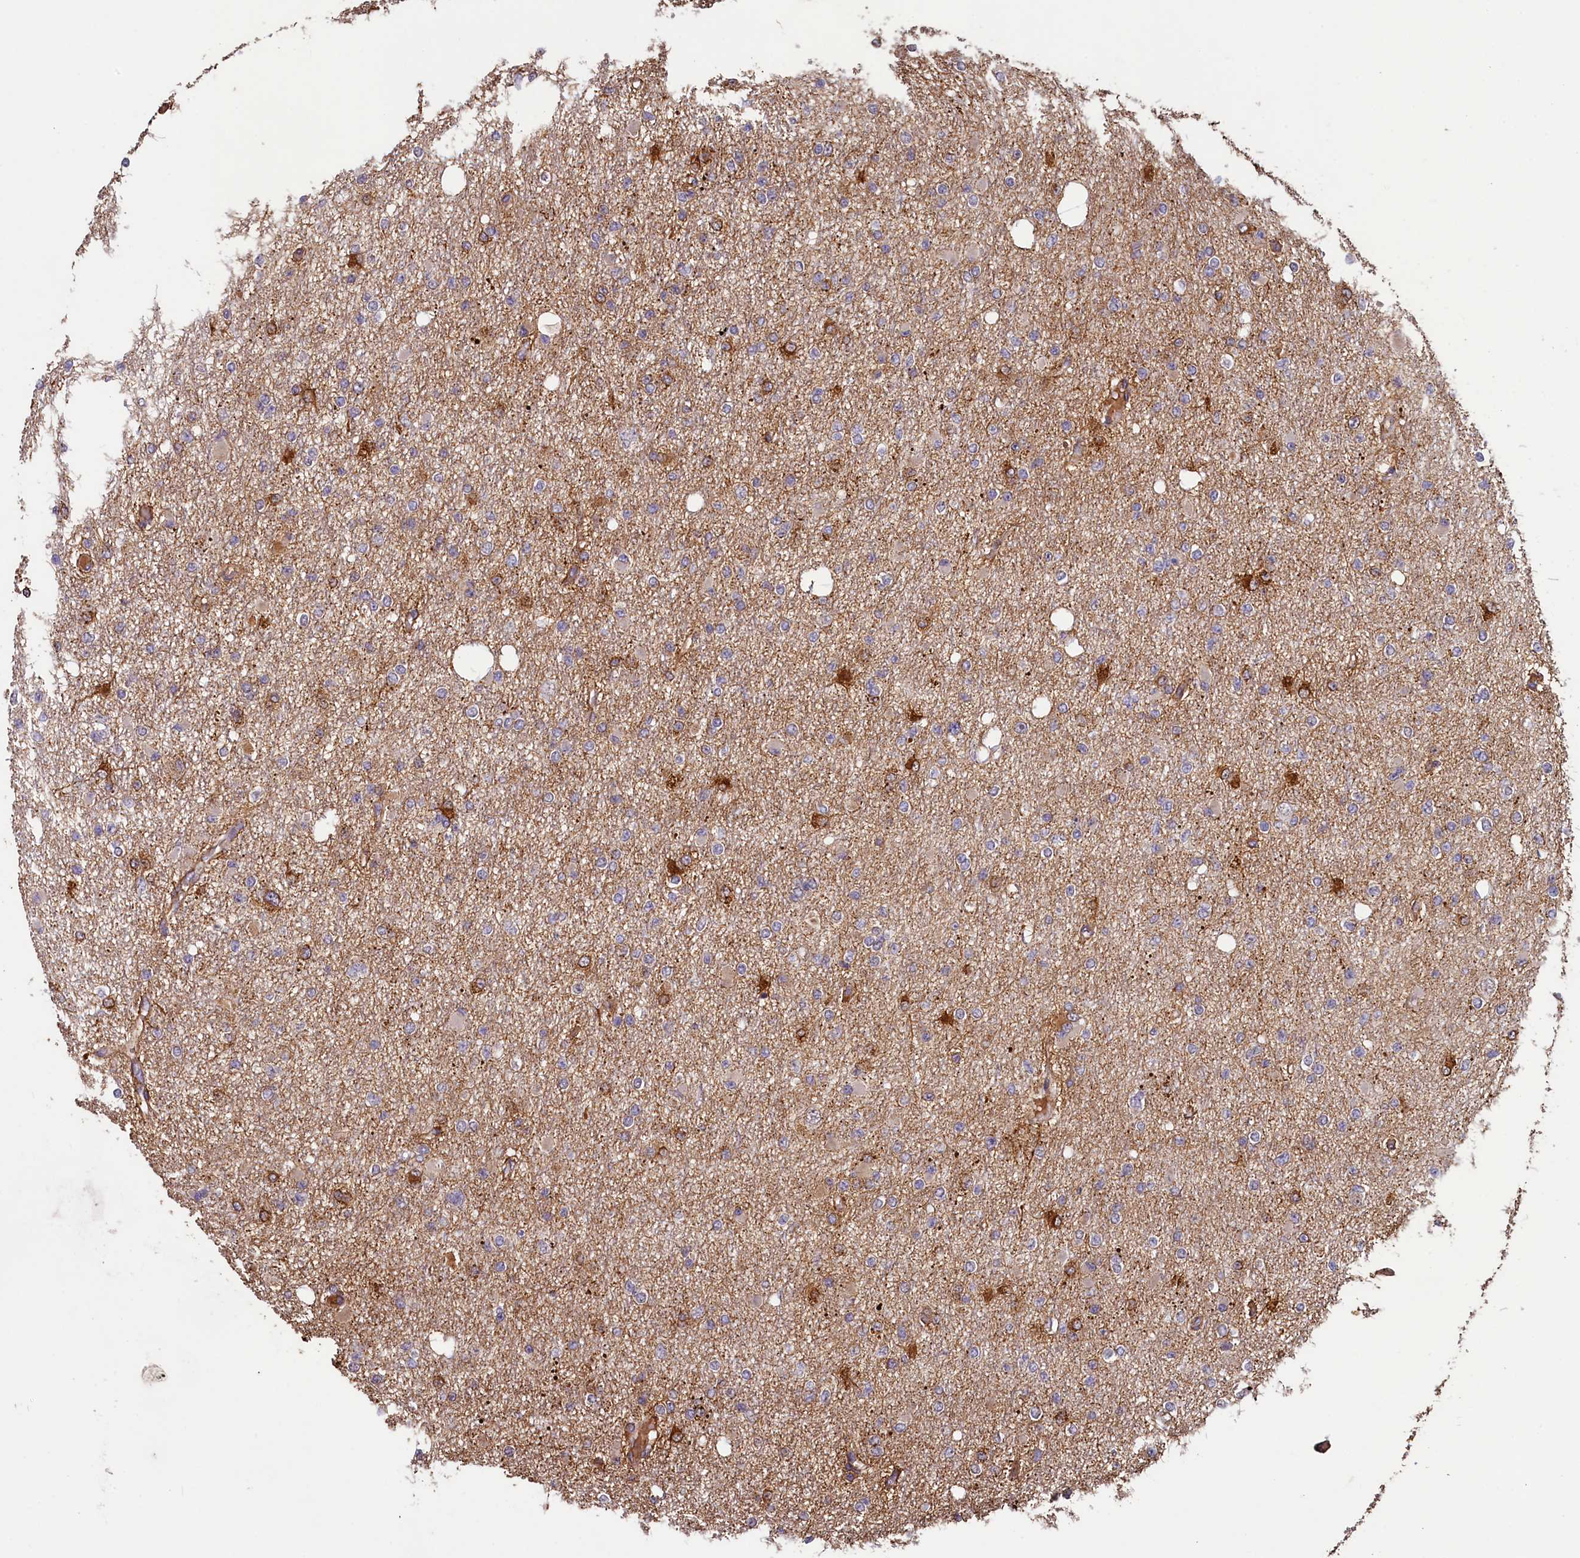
{"staining": {"intensity": "moderate", "quantity": "<25%", "location": "cytoplasmic/membranous"}, "tissue": "glioma", "cell_type": "Tumor cells", "image_type": "cancer", "snomed": [{"axis": "morphology", "description": "Glioma, malignant, Low grade"}, {"axis": "topography", "description": "Brain"}], "caption": "This image reveals malignant glioma (low-grade) stained with immunohistochemistry (IHC) to label a protein in brown. The cytoplasmic/membranous of tumor cells show moderate positivity for the protein. Nuclei are counter-stained blue.", "gene": "ACSBG1", "patient": {"sex": "female", "age": 22}}